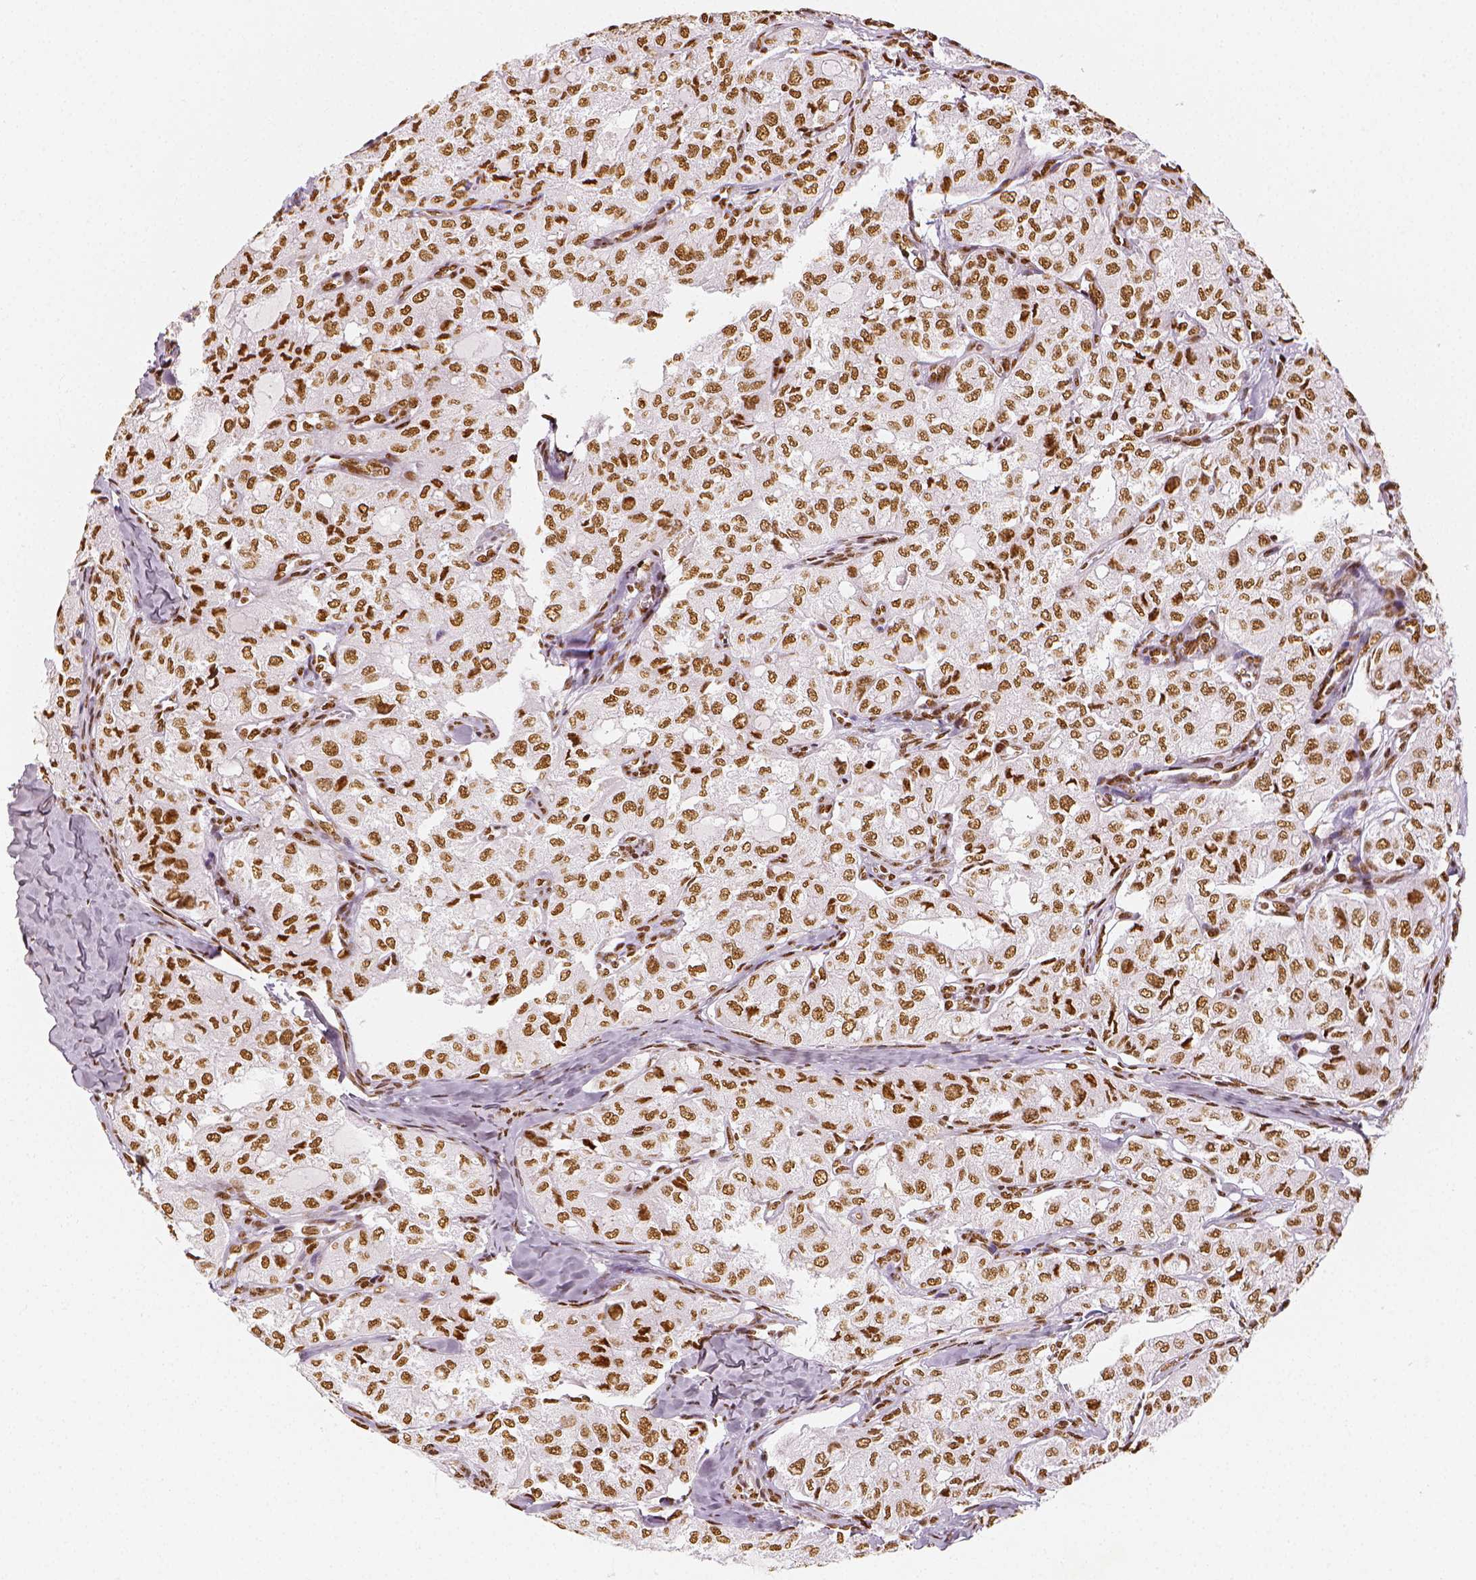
{"staining": {"intensity": "moderate", "quantity": ">75%", "location": "nuclear"}, "tissue": "thyroid cancer", "cell_type": "Tumor cells", "image_type": "cancer", "snomed": [{"axis": "morphology", "description": "Follicular adenoma carcinoma, NOS"}, {"axis": "topography", "description": "Thyroid gland"}], "caption": "The image reveals immunohistochemical staining of thyroid cancer. There is moderate nuclear positivity is identified in approximately >75% of tumor cells. Ihc stains the protein in brown and the nuclei are stained blue.", "gene": "KDM5B", "patient": {"sex": "male", "age": 75}}